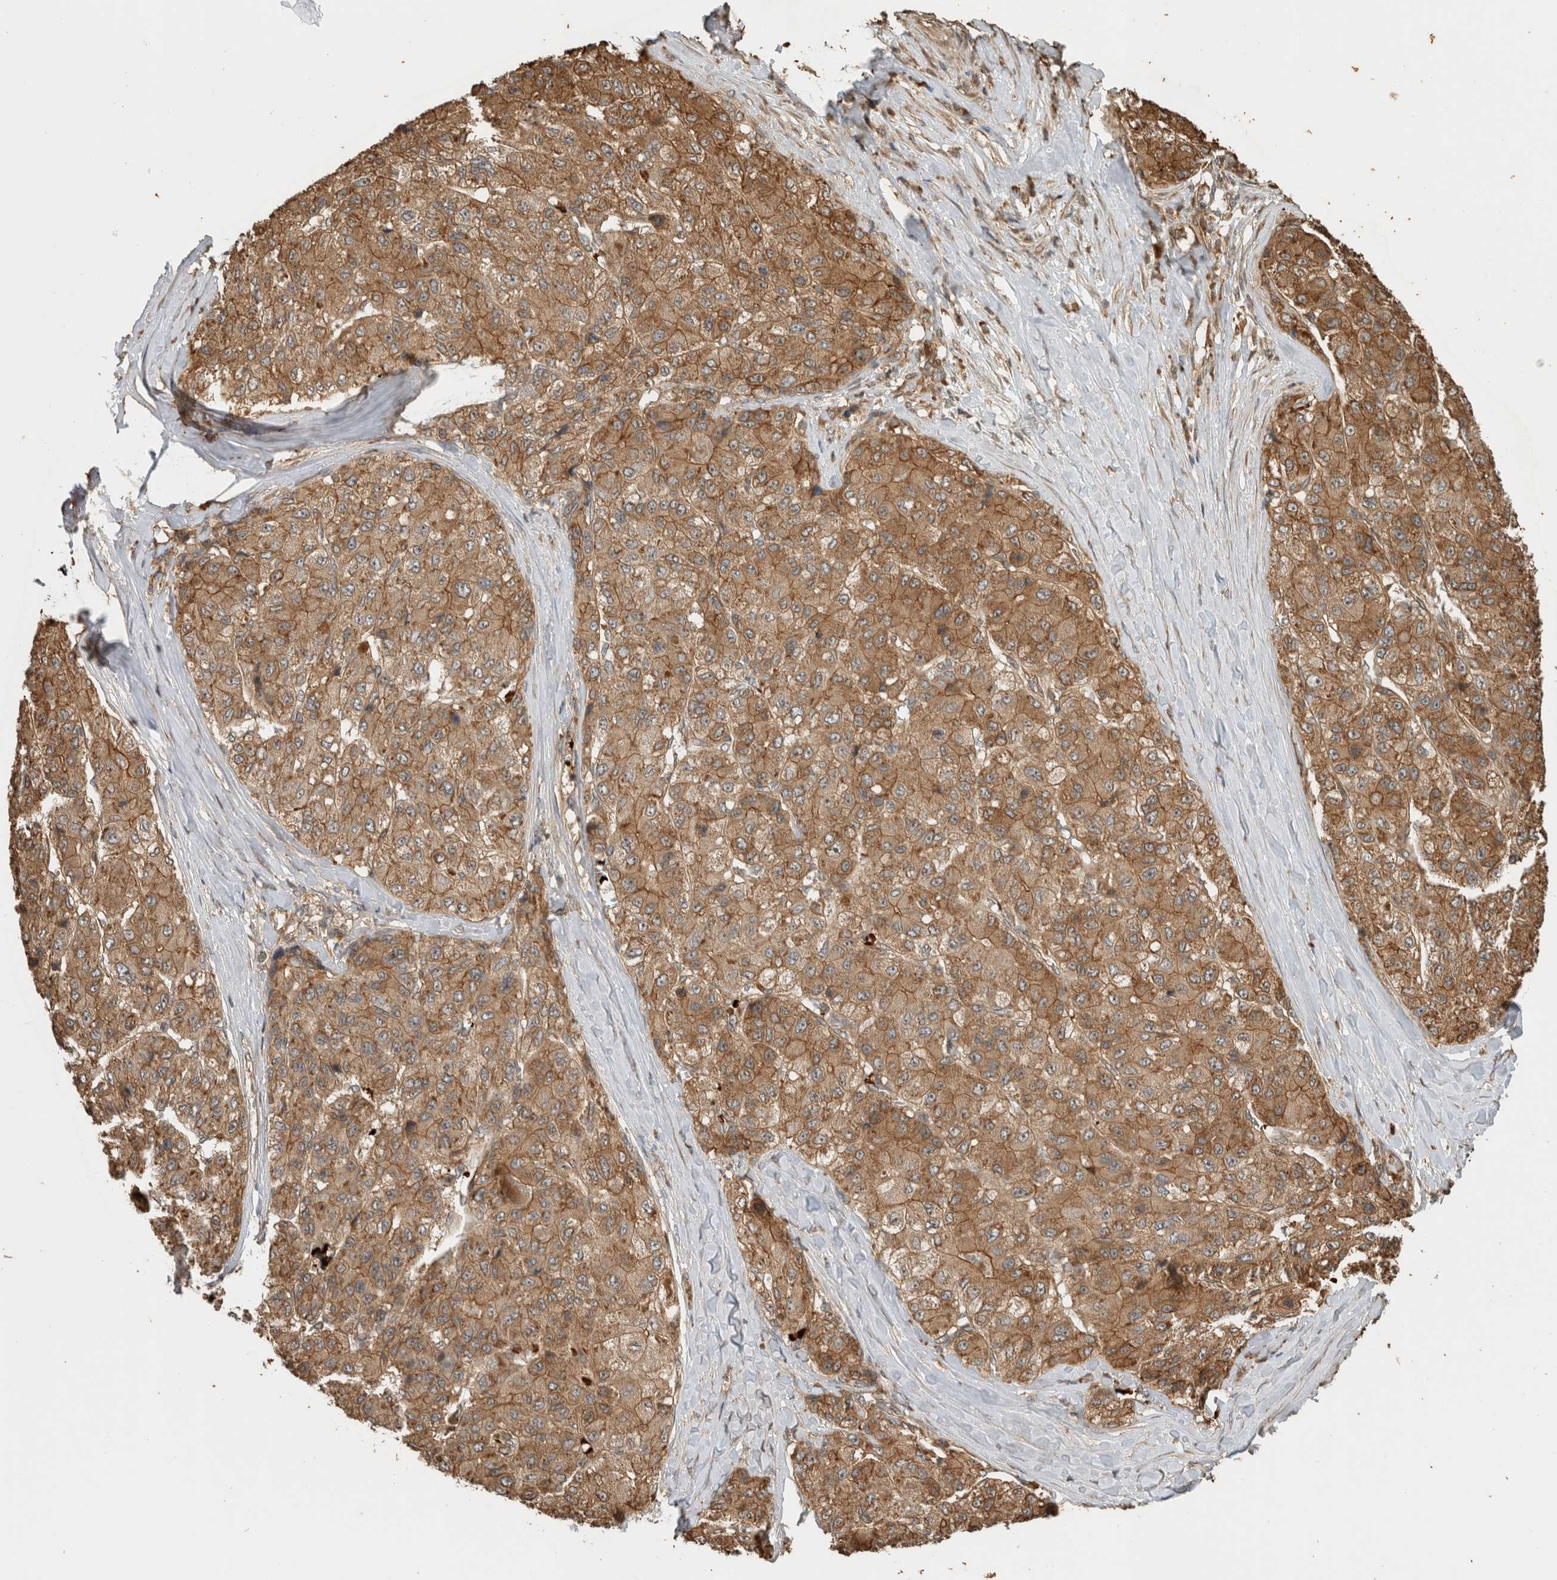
{"staining": {"intensity": "moderate", "quantity": ">75%", "location": "cytoplasmic/membranous"}, "tissue": "liver cancer", "cell_type": "Tumor cells", "image_type": "cancer", "snomed": [{"axis": "morphology", "description": "Carcinoma, Hepatocellular, NOS"}, {"axis": "topography", "description": "Liver"}], "caption": "Moderate cytoplasmic/membranous positivity is present in approximately >75% of tumor cells in liver cancer (hepatocellular carcinoma).", "gene": "OTUD6B", "patient": {"sex": "male", "age": 80}}